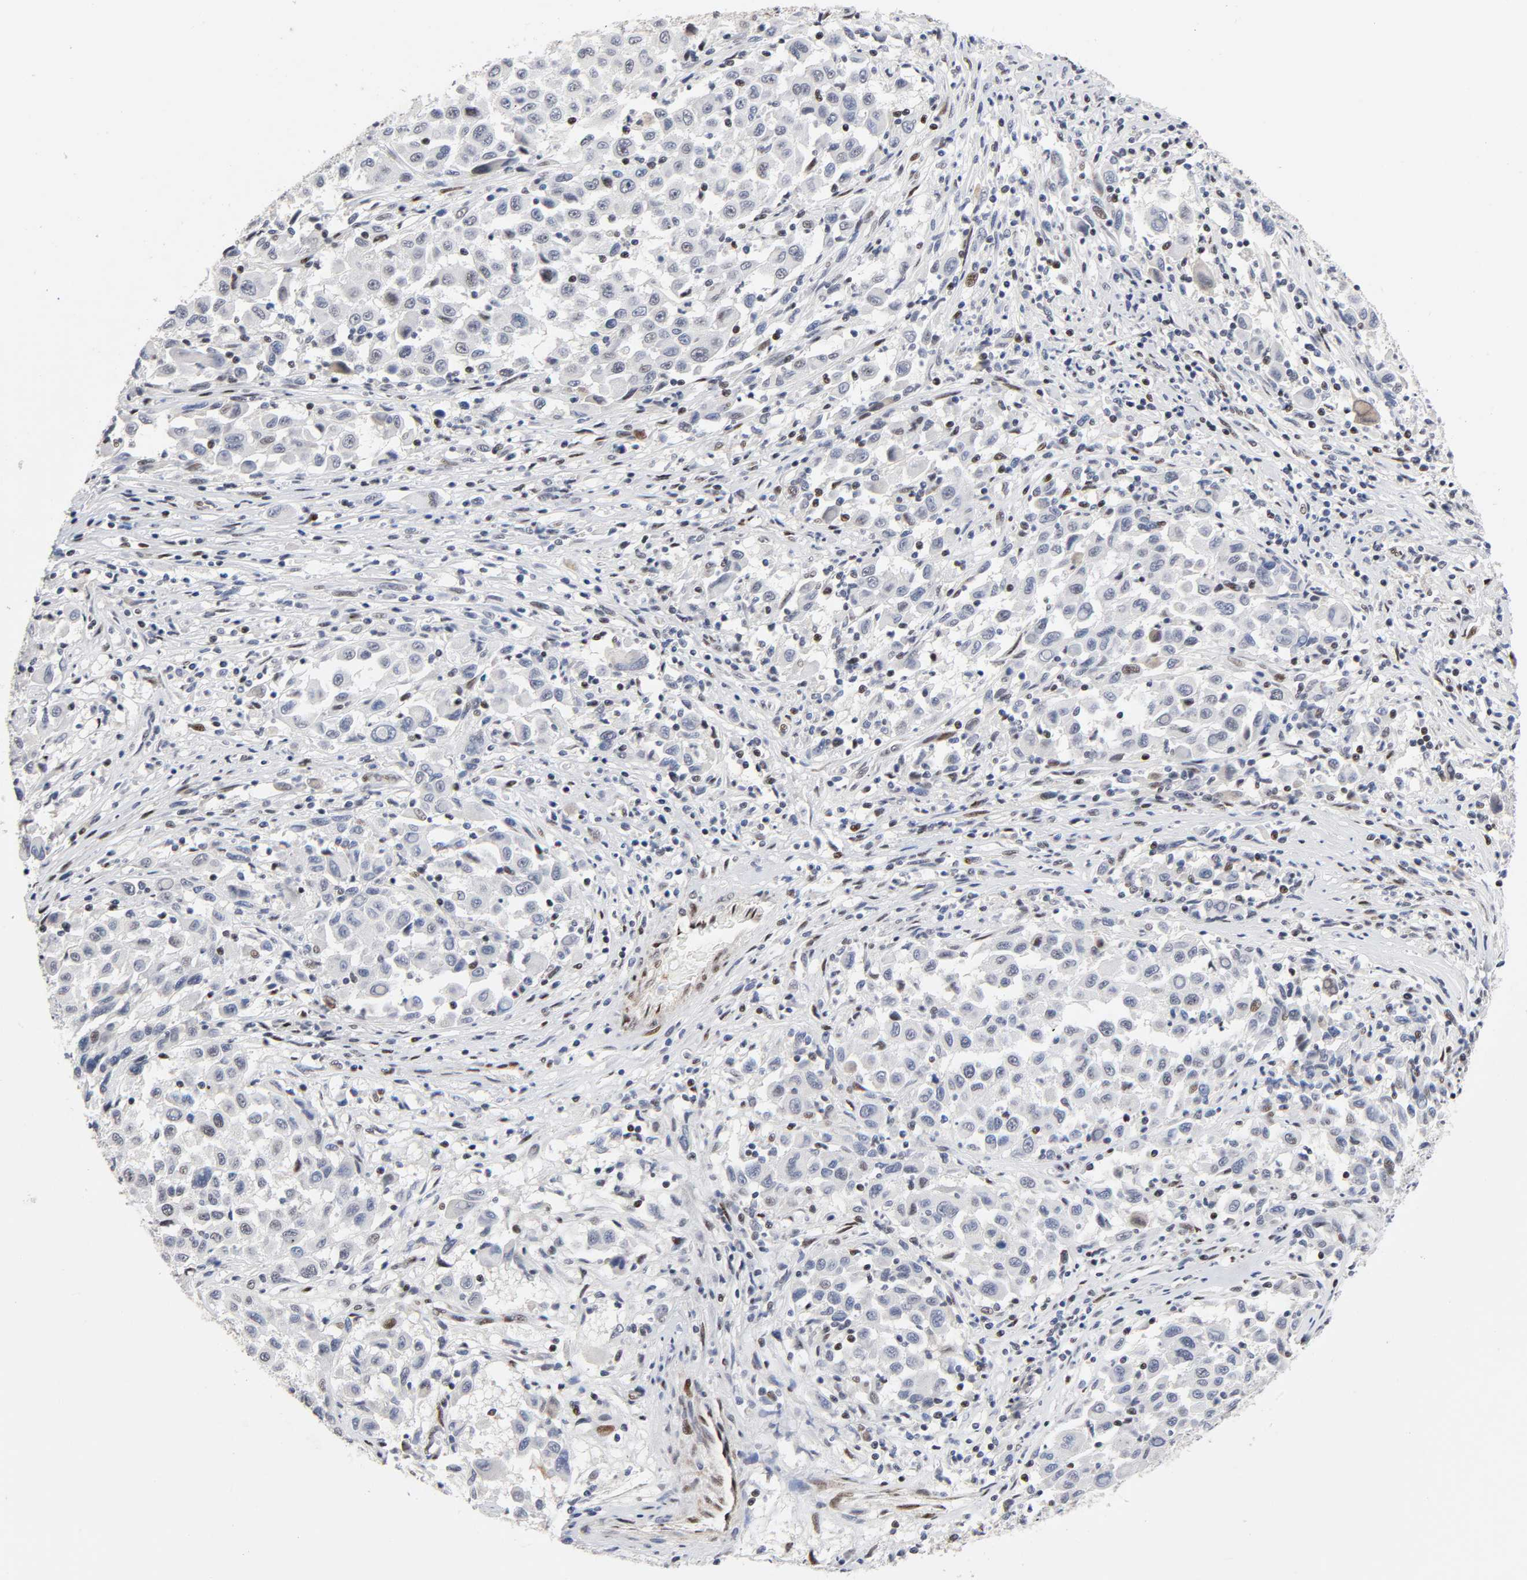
{"staining": {"intensity": "negative", "quantity": "none", "location": "none"}, "tissue": "melanoma", "cell_type": "Tumor cells", "image_type": "cancer", "snomed": [{"axis": "morphology", "description": "Malignant melanoma, Metastatic site"}, {"axis": "topography", "description": "Lymph node"}], "caption": "Tumor cells show no significant protein positivity in malignant melanoma (metastatic site).", "gene": "STK38", "patient": {"sex": "male", "age": 61}}